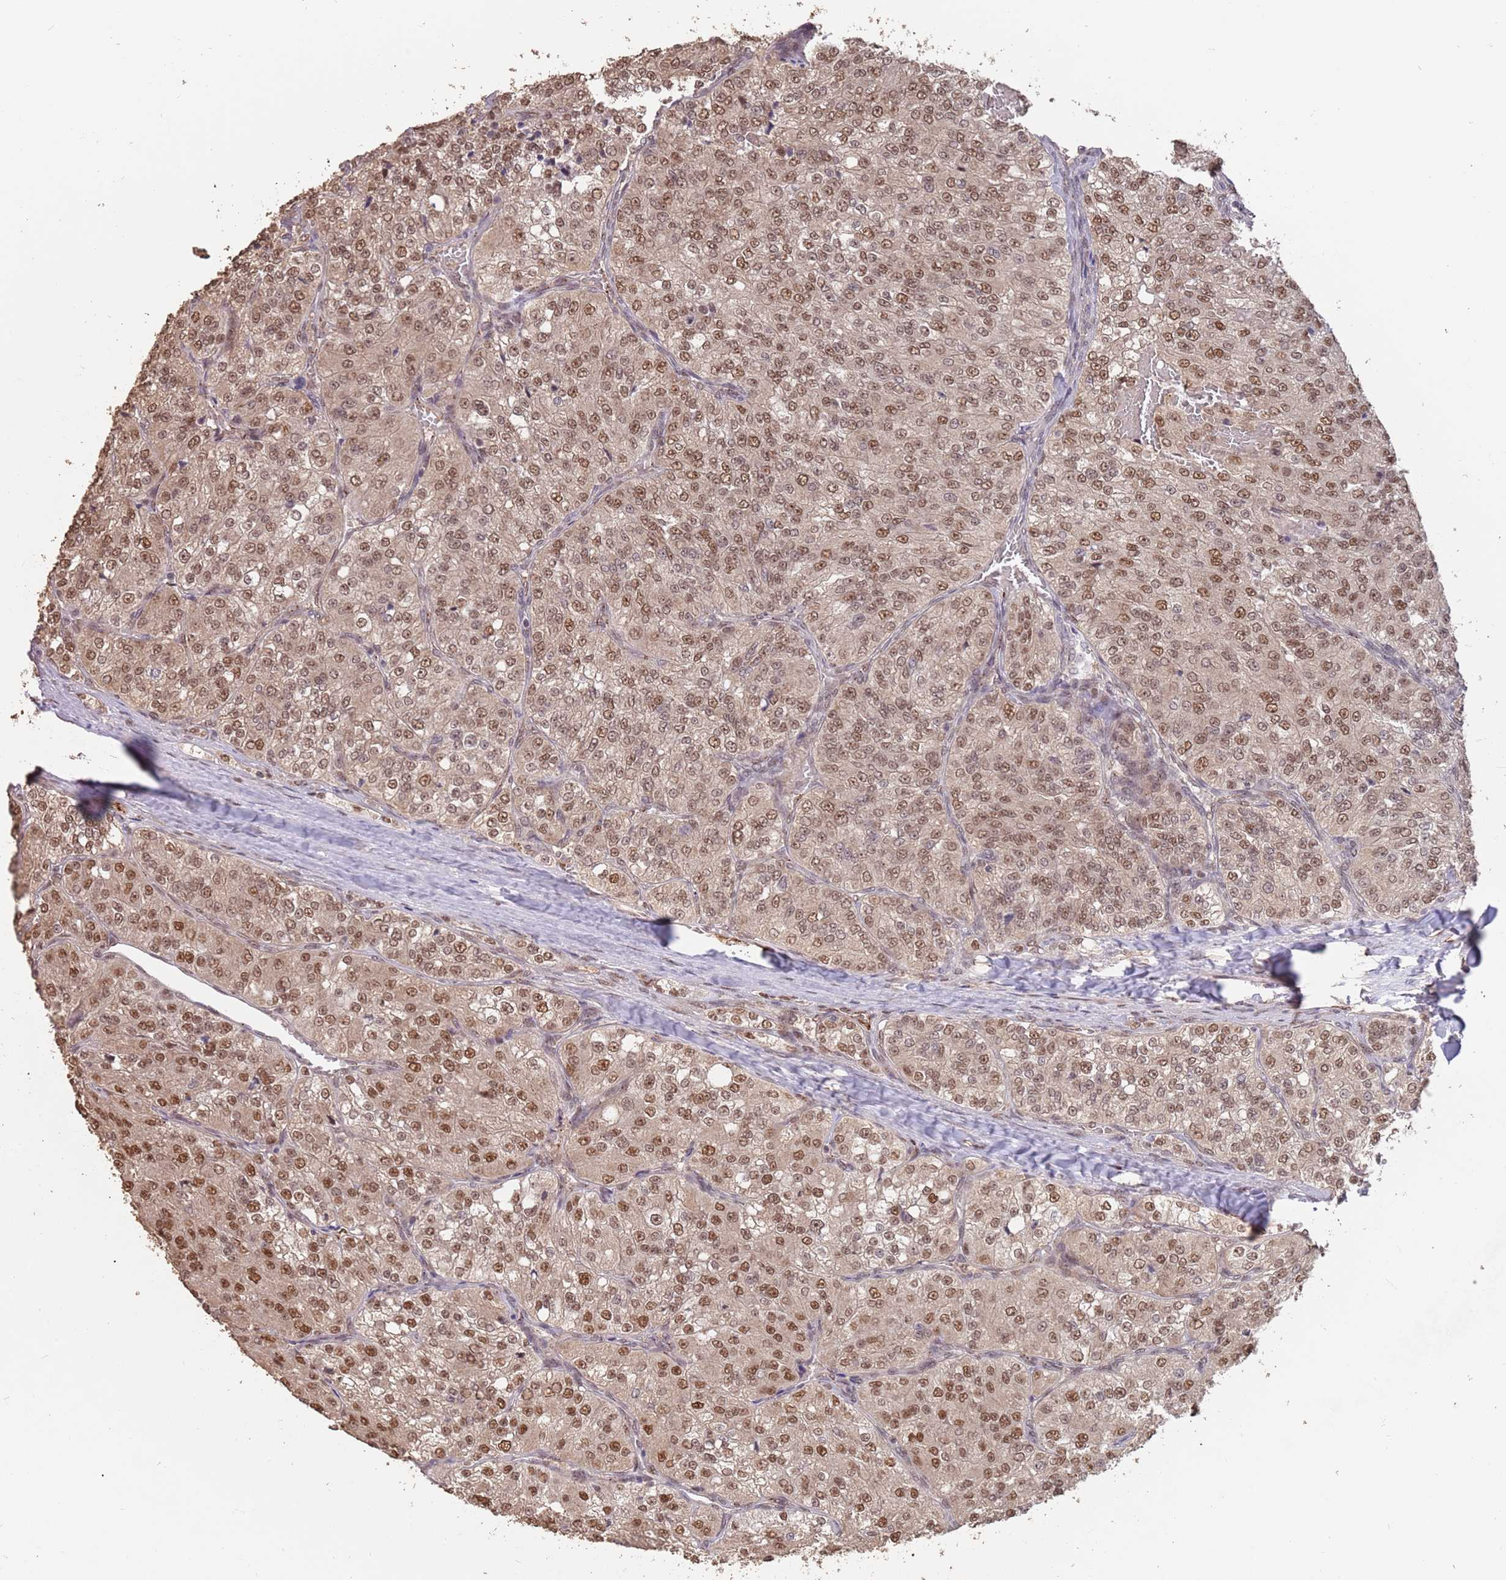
{"staining": {"intensity": "moderate", "quantity": ">75%", "location": "nuclear"}, "tissue": "renal cancer", "cell_type": "Tumor cells", "image_type": "cancer", "snomed": [{"axis": "morphology", "description": "Adenocarcinoma, NOS"}, {"axis": "topography", "description": "Kidney"}], "caption": "Immunohistochemical staining of human renal cancer demonstrates medium levels of moderate nuclear protein expression in about >75% of tumor cells. Nuclei are stained in blue.", "gene": "RFXANK", "patient": {"sex": "female", "age": 63}}